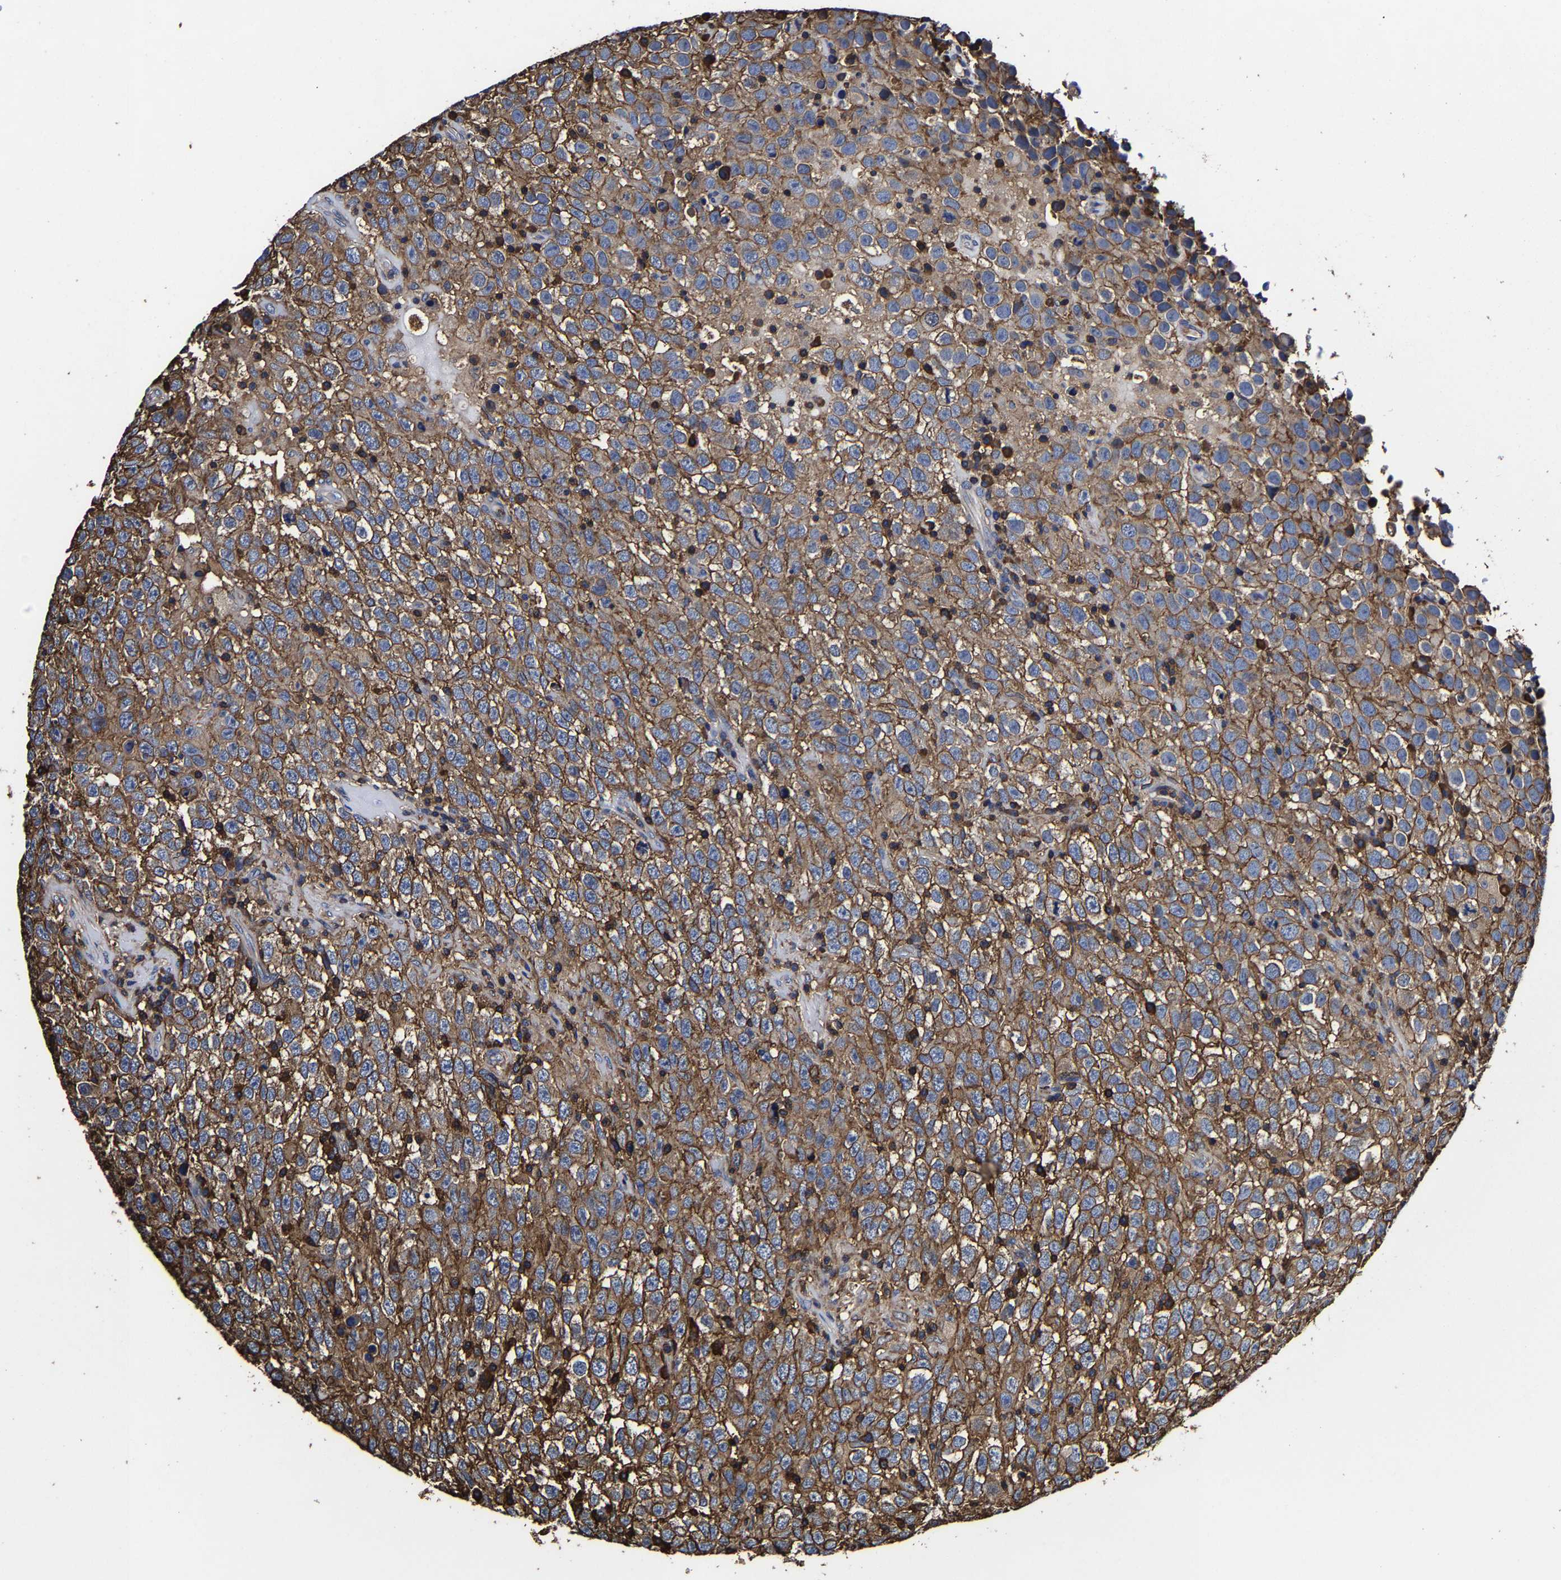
{"staining": {"intensity": "moderate", "quantity": ">75%", "location": "cytoplasmic/membranous"}, "tissue": "testis cancer", "cell_type": "Tumor cells", "image_type": "cancer", "snomed": [{"axis": "morphology", "description": "Seminoma, NOS"}, {"axis": "topography", "description": "Testis"}], "caption": "IHC staining of testis cancer, which demonstrates medium levels of moderate cytoplasmic/membranous positivity in about >75% of tumor cells indicating moderate cytoplasmic/membranous protein positivity. The staining was performed using DAB (3,3'-diaminobenzidine) (brown) for protein detection and nuclei were counterstained in hematoxylin (blue).", "gene": "SSH3", "patient": {"sex": "male", "age": 41}}